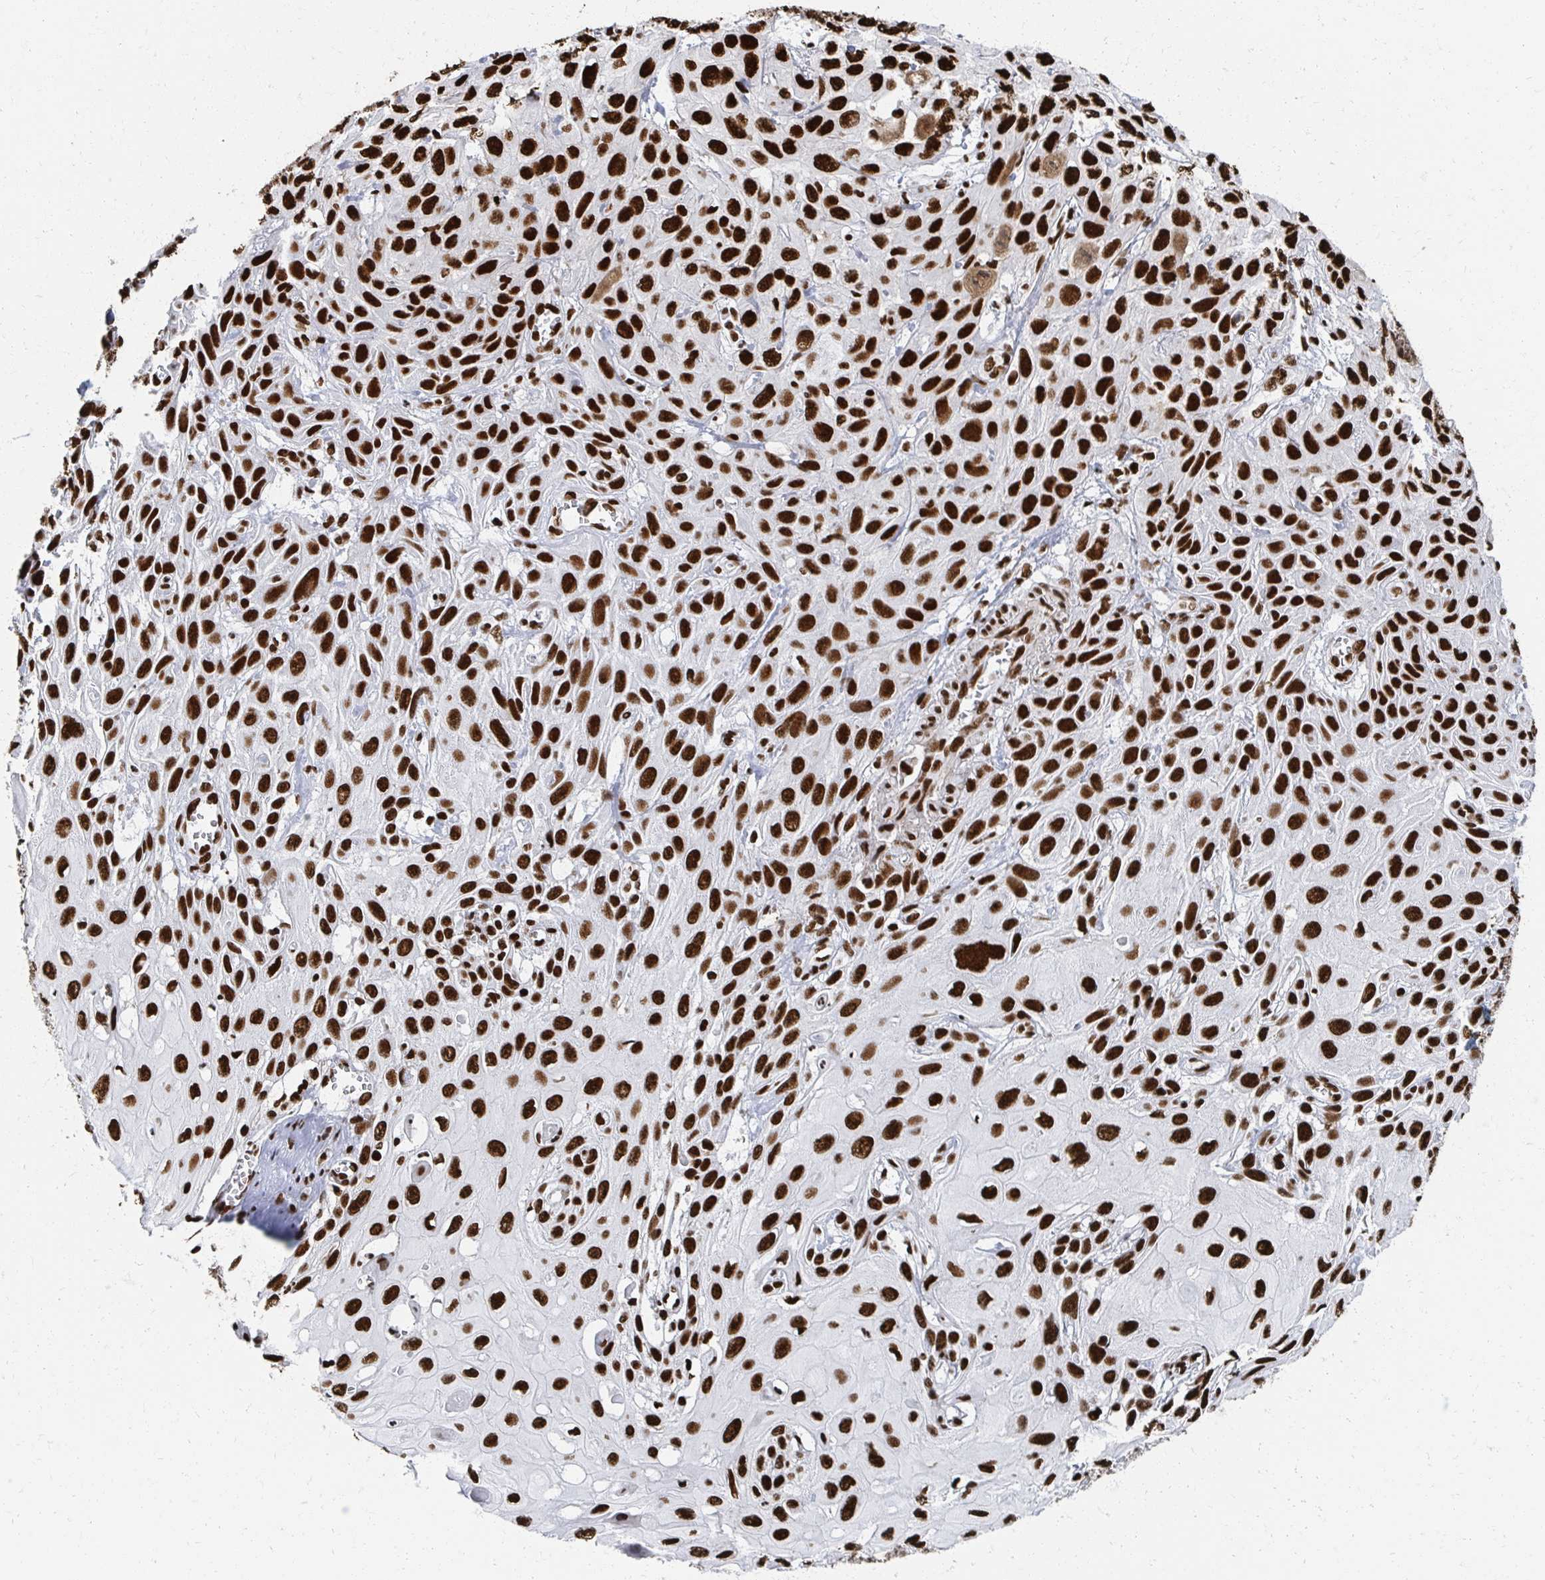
{"staining": {"intensity": "strong", "quantity": ">75%", "location": "nuclear"}, "tissue": "skin cancer", "cell_type": "Tumor cells", "image_type": "cancer", "snomed": [{"axis": "morphology", "description": "Squamous cell carcinoma, NOS"}, {"axis": "topography", "description": "Skin"}, {"axis": "topography", "description": "Vulva"}], "caption": "Squamous cell carcinoma (skin) stained with DAB immunohistochemistry displays high levels of strong nuclear staining in approximately >75% of tumor cells.", "gene": "RBBP7", "patient": {"sex": "female", "age": 71}}